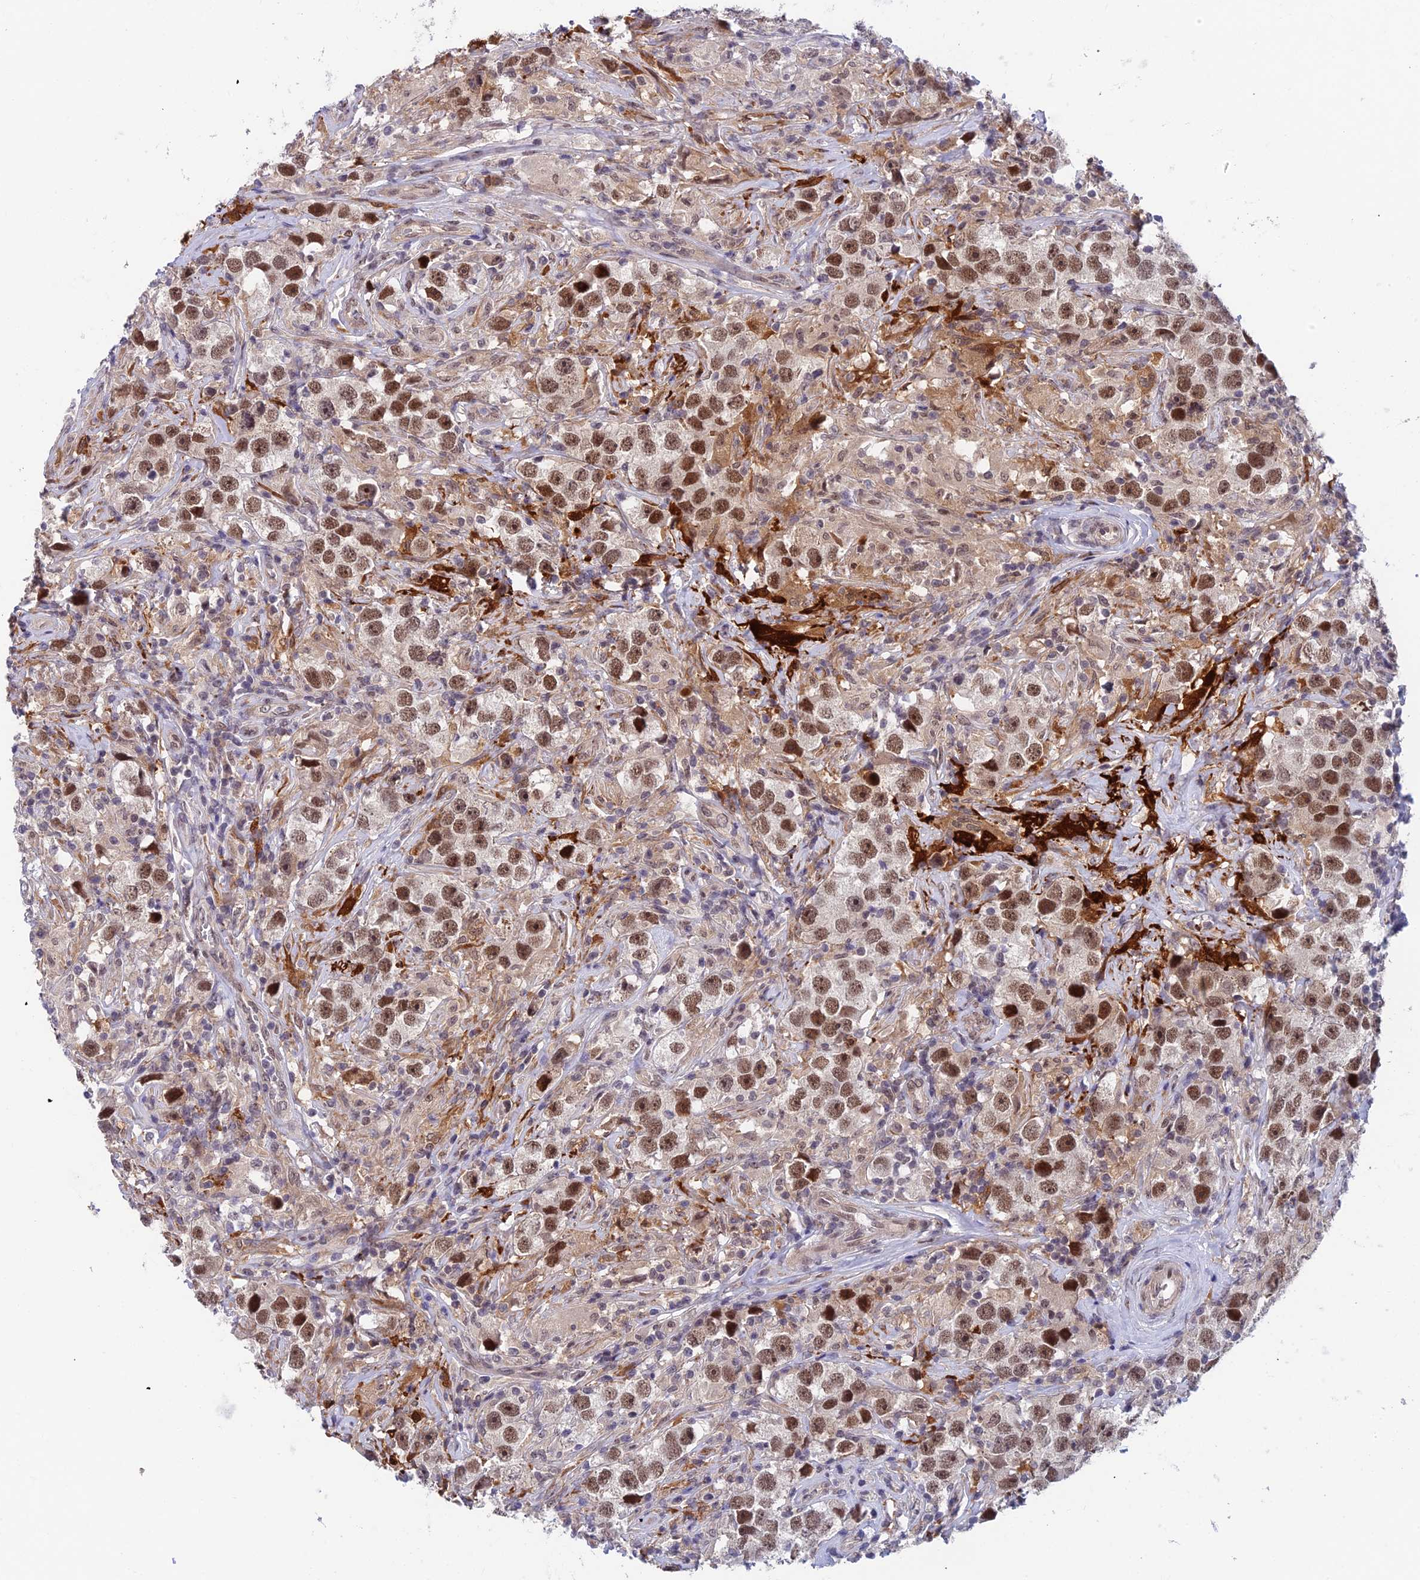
{"staining": {"intensity": "strong", "quantity": ">75%", "location": "nuclear"}, "tissue": "testis cancer", "cell_type": "Tumor cells", "image_type": "cancer", "snomed": [{"axis": "morphology", "description": "Seminoma, NOS"}, {"axis": "topography", "description": "Testis"}], "caption": "Protein staining by IHC exhibits strong nuclear expression in about >75% of tumor cells in testis cancer (seminoma).", "gene": "NSMCE1", "patient": {"sex": "male", "age": 49}}